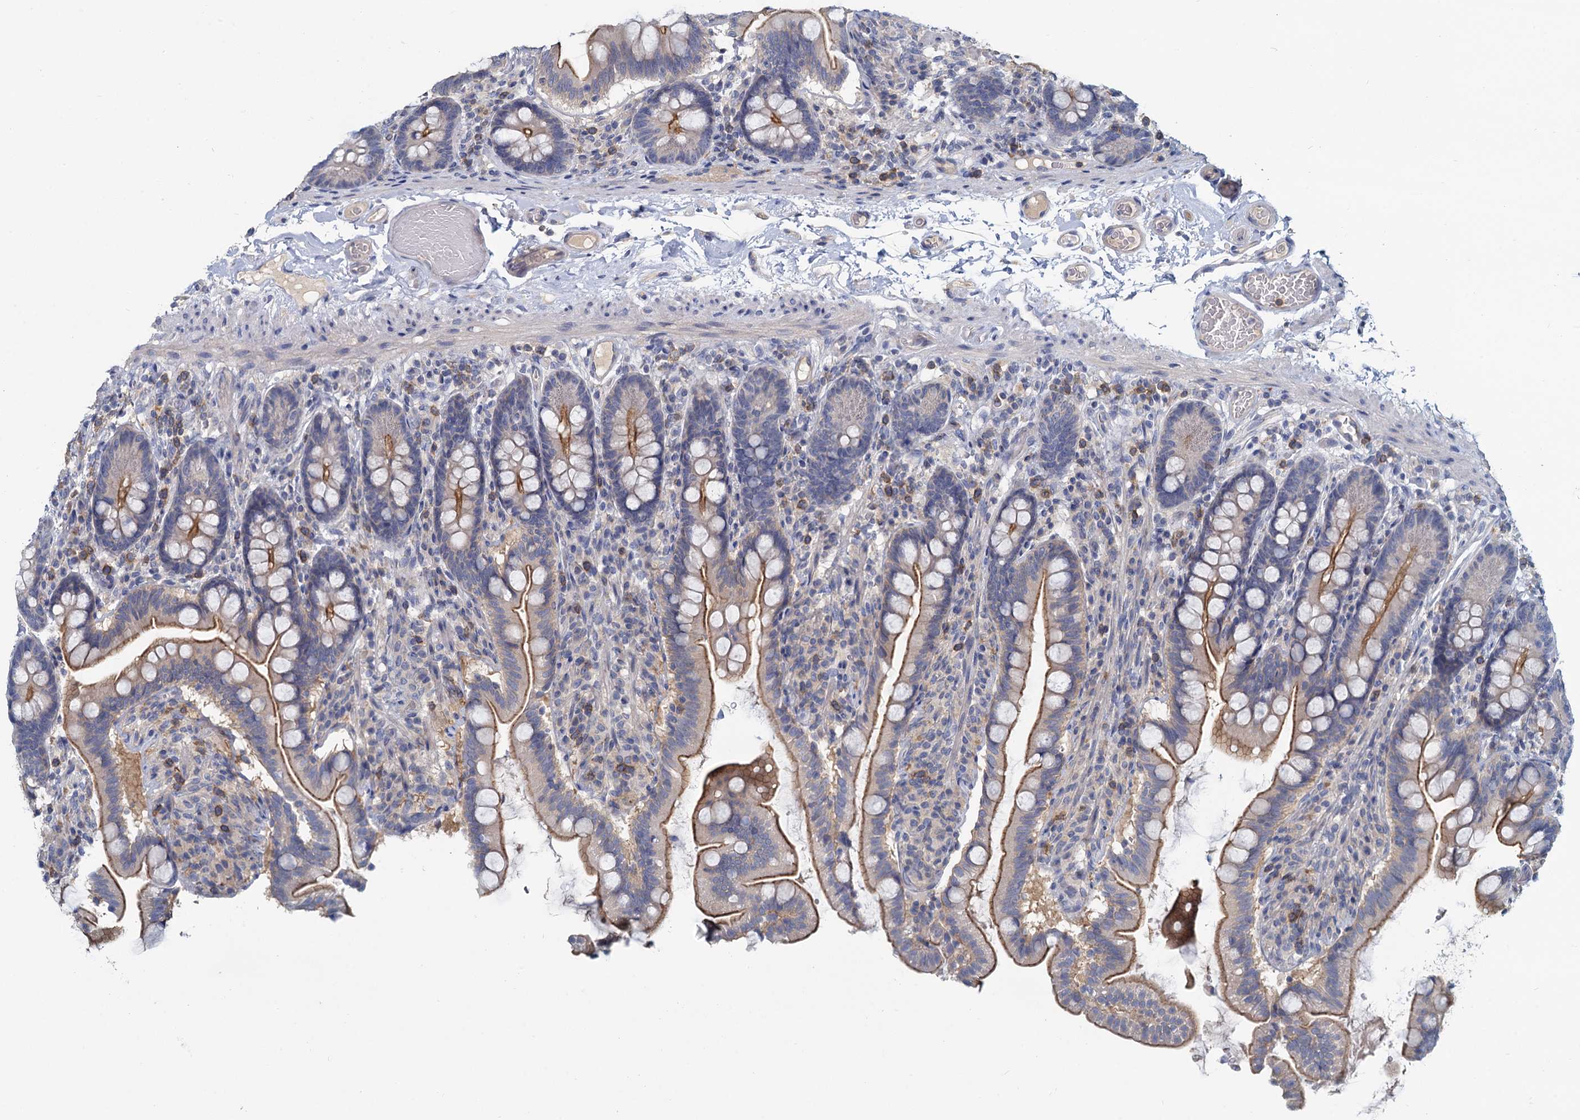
{"staining": {"intensity": "moderate", "quantity": "25%-75%", "location": "cytoplasmic/membranous"}, "tissue": "small intestine", "cell_type": "Glandular cells", "image_type": "normal", "snomed": [{"axis": "morphology", "description": "Normal tissue, NOS"}, {"axis": "topography", "description": "Small intestine"}], "caption": "A brown stain shows moderate cytoplasmic/membranous staining of a protein in glandular cells of unremarkable human small intestine.", "gene": "ACSM3", "patient": {"sex": "female", "age": 64}}